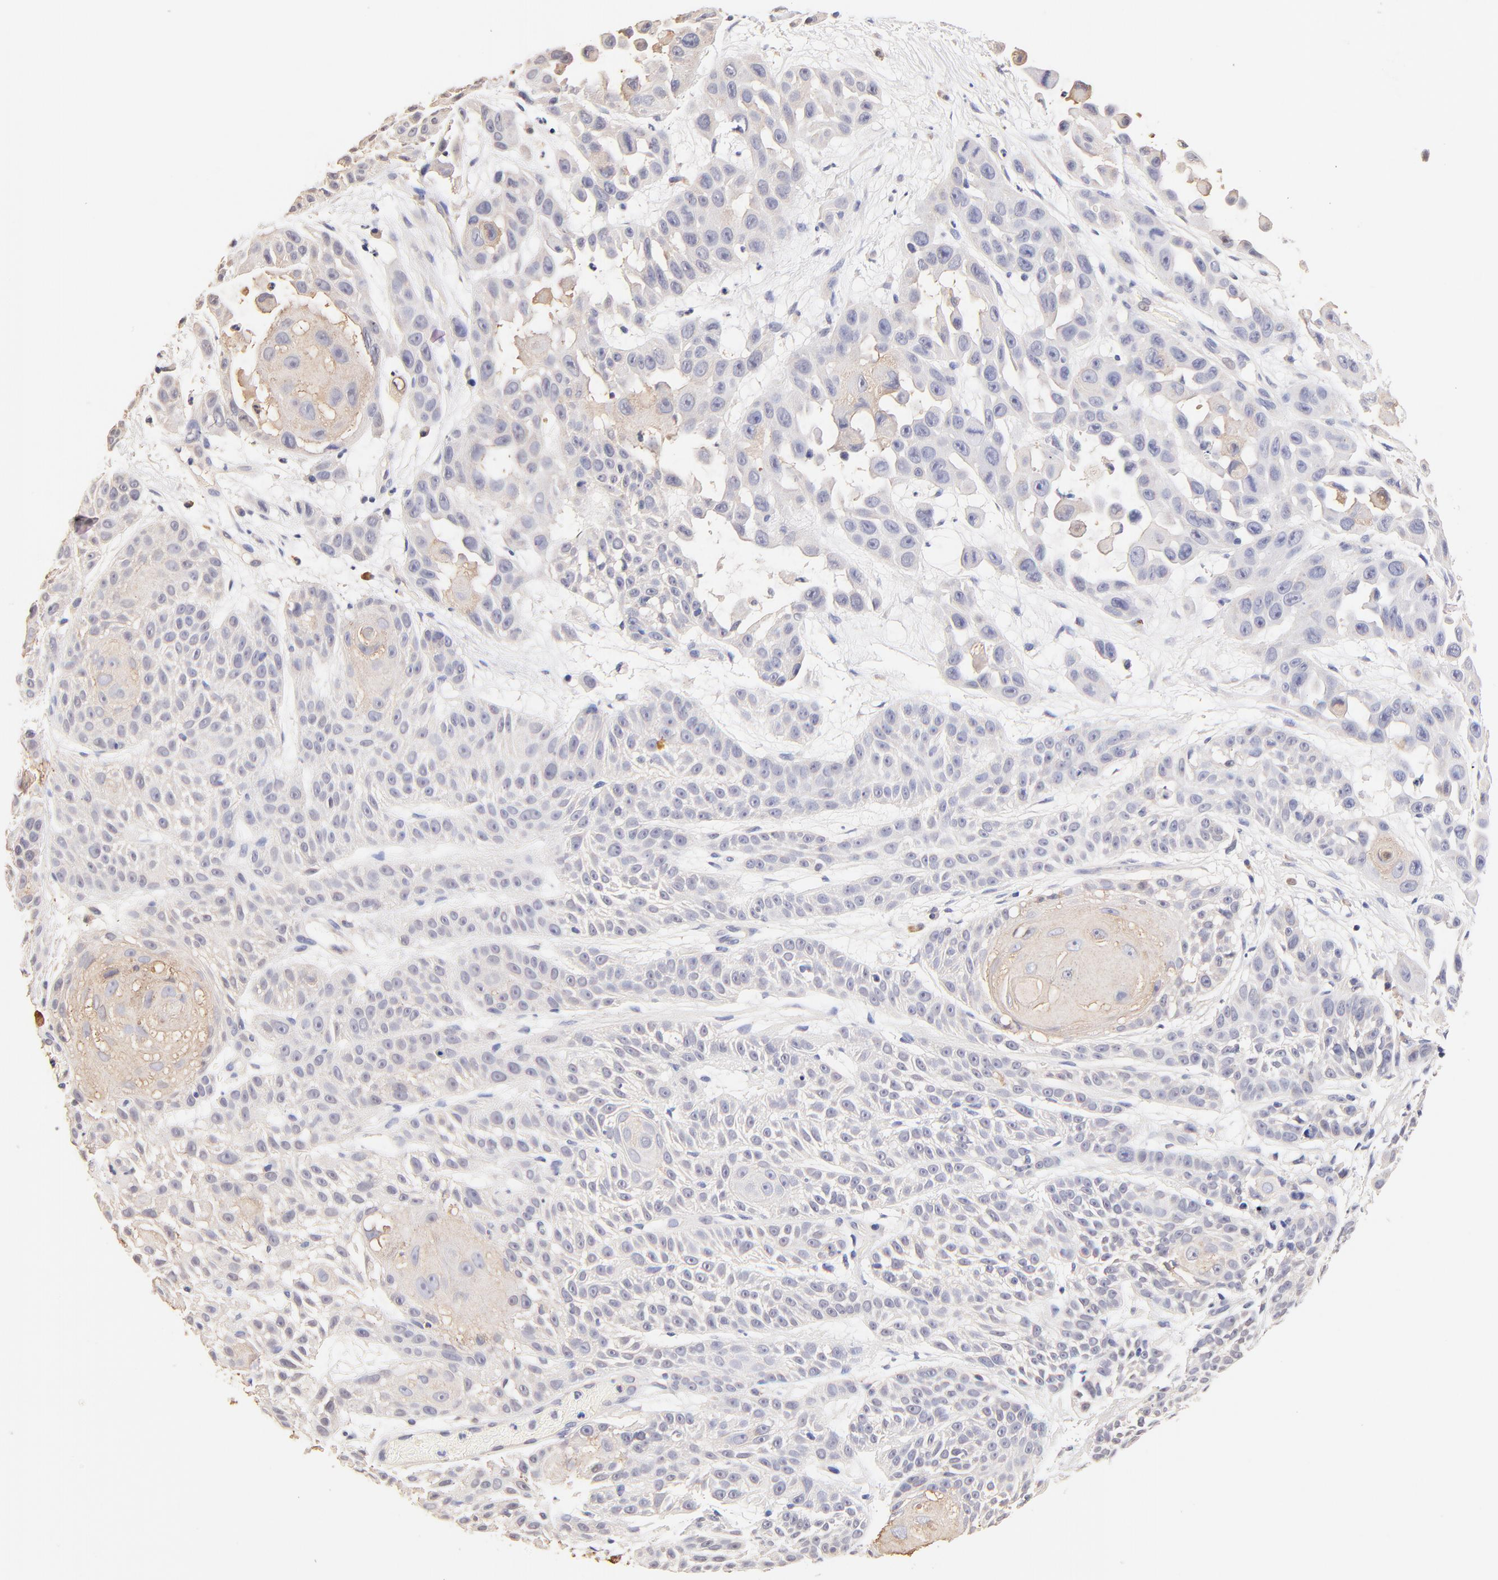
{"staining": {"intensity": "weak", "quantity": "<25%", "location": "cytoplasmic/membranous"}, "tissue": "skin cancer", "cell_type": "Tumor cells", "image_type": "cancer", "snomed": [{"axis": "morphology", "description": "Squamous cell carcinoma, NOS"}, {"axis": "topography", "description": "Skin"}], "caption": "There is no significant staining in tumor cells of skin cancer.", "gene": "TWNK", "patient": {"sex": "male", "age": 81}}